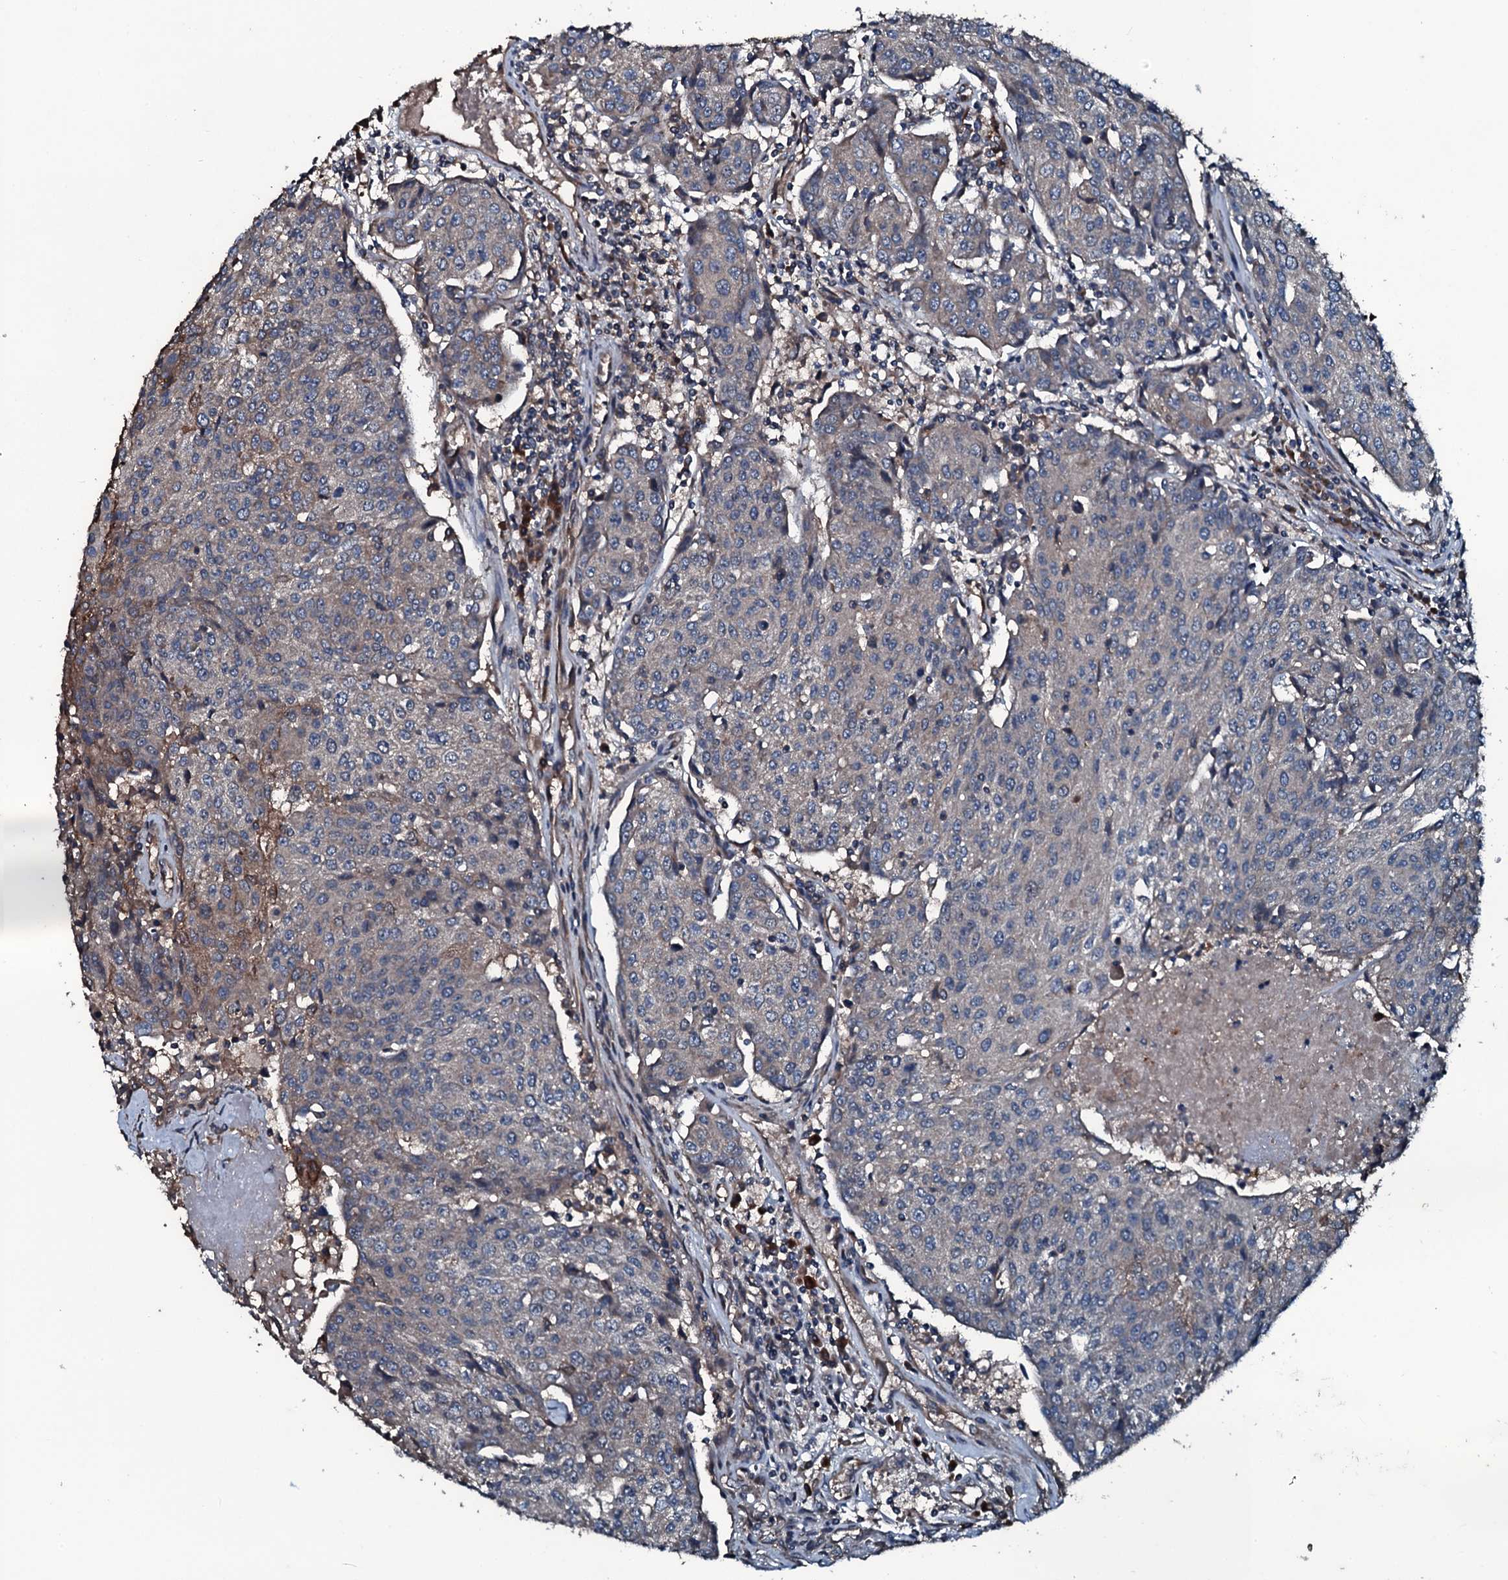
{"staining": {"intensity": "weak", "quantity": "25%-75%", "location": "cytoplasmic/membranous"}, "tissue": "urothelial cancer", "cell_type": "Tumor cells", "image_type": "cancer", "snomed": [{"axis": "morphology", "description": "Urothelial carcinoma, High grade"}, {"axis": "topography", "description": "Urinary bladder"}], "caption": "Urothelial cancer stained with DAB (3,3'-diaminobenzidine) immunohistochemistry shows low levels of weak cytoplasmic/membranous positivity in approximately 25%-75% of tumor cells.", "gene": "AARS1", "patient": {"sex": "female", "age": 85}}